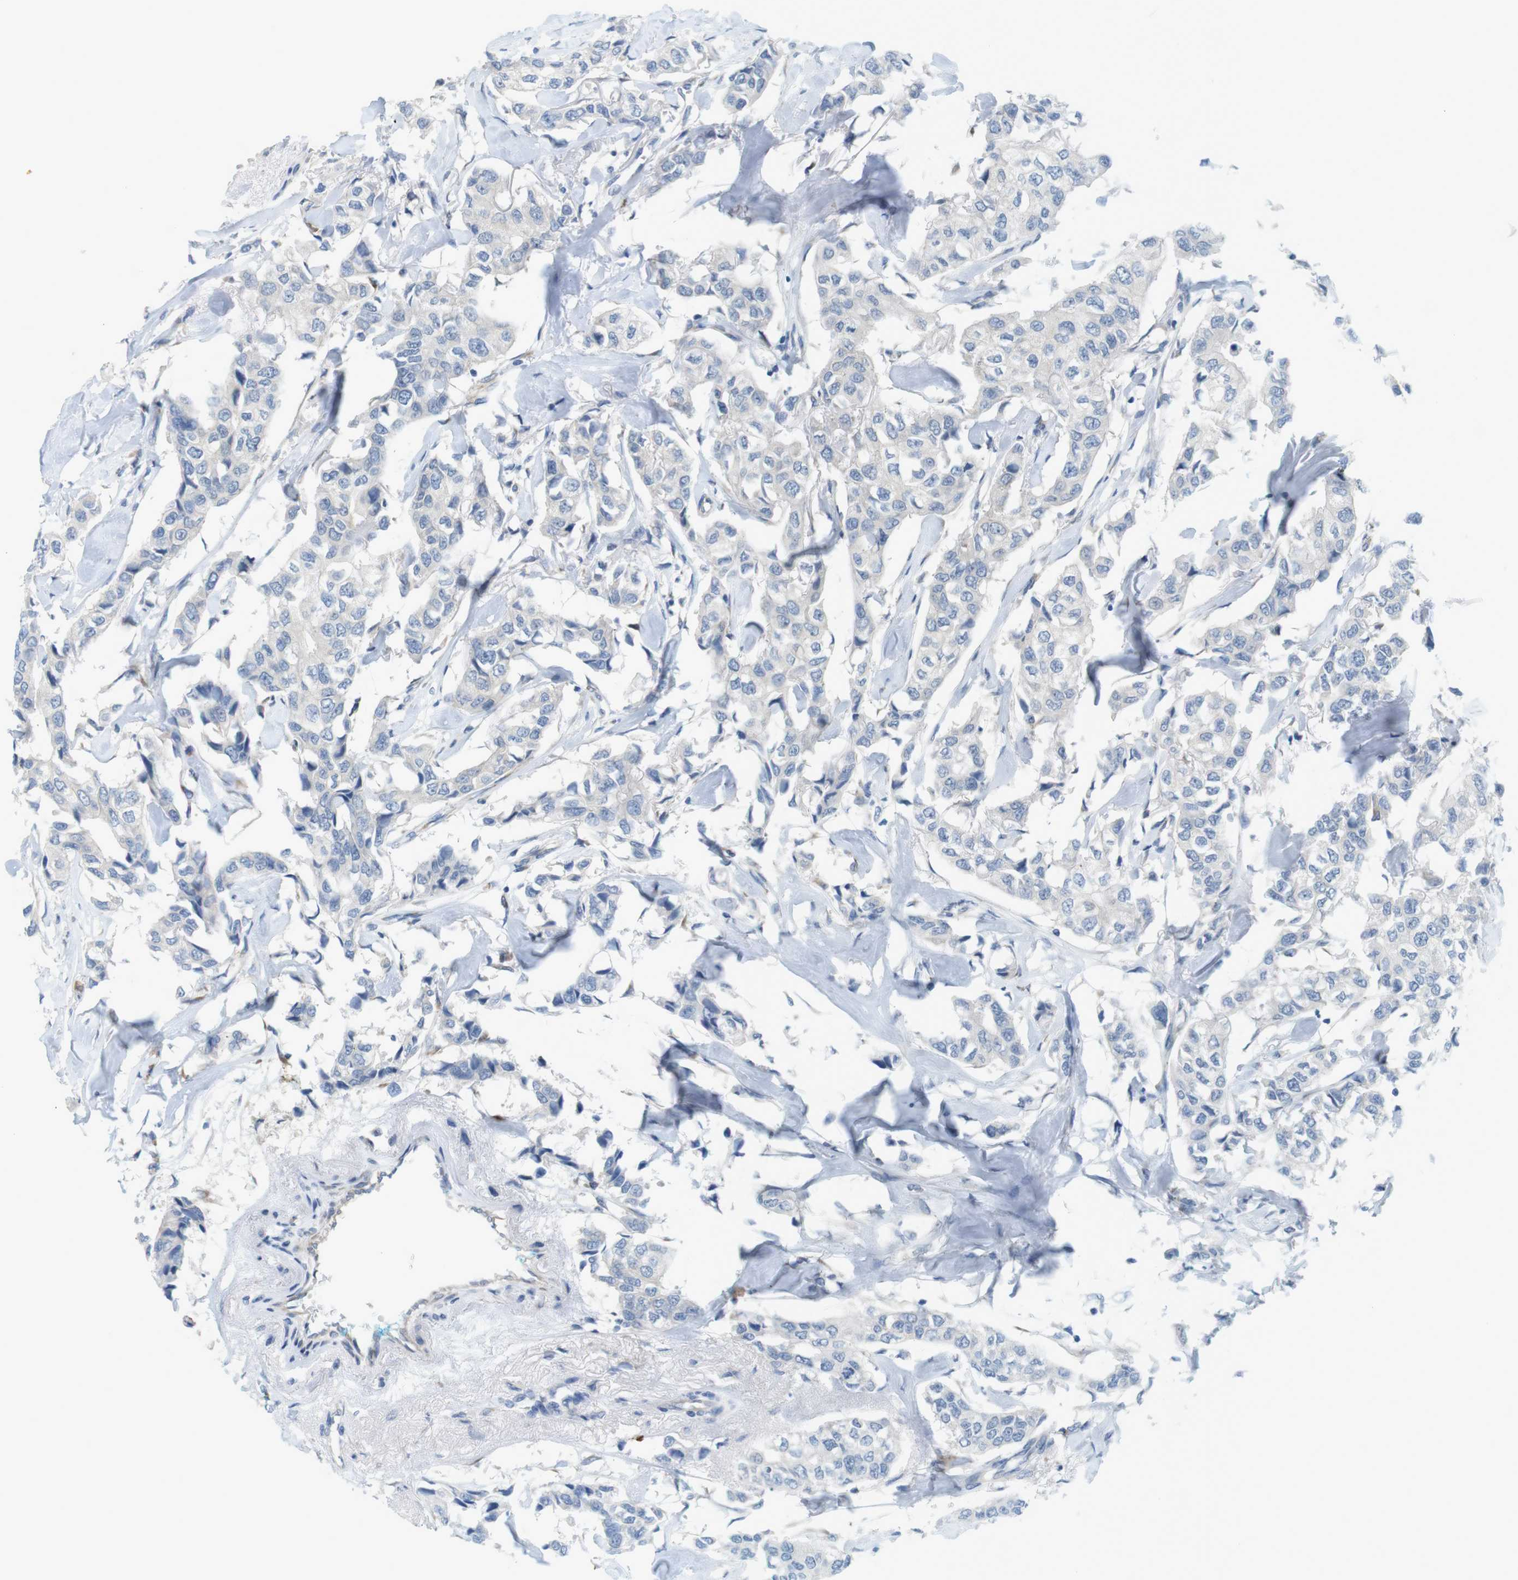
{"staining": {"intensity": "negative", "quantity": "none", "location": "none"}, "tissue": "breast cancer", "cell_type": "Tumor cells", "image_type": "cancer", "snomed": [{"axis": "morphology", "description": "Duct carcinoma"}, {"axis": "topography", "description": "Breast"}], "caption": "IHC histopathology image of neoplastic tissue: breast cancer stained with DAB (3,3'-diaminobenzidine) shows no significant protein staining in tumor cells. (DAB IHC, high magnification).", "gene": "GJC3", "patient": {"sex": "female", "age": 80}}